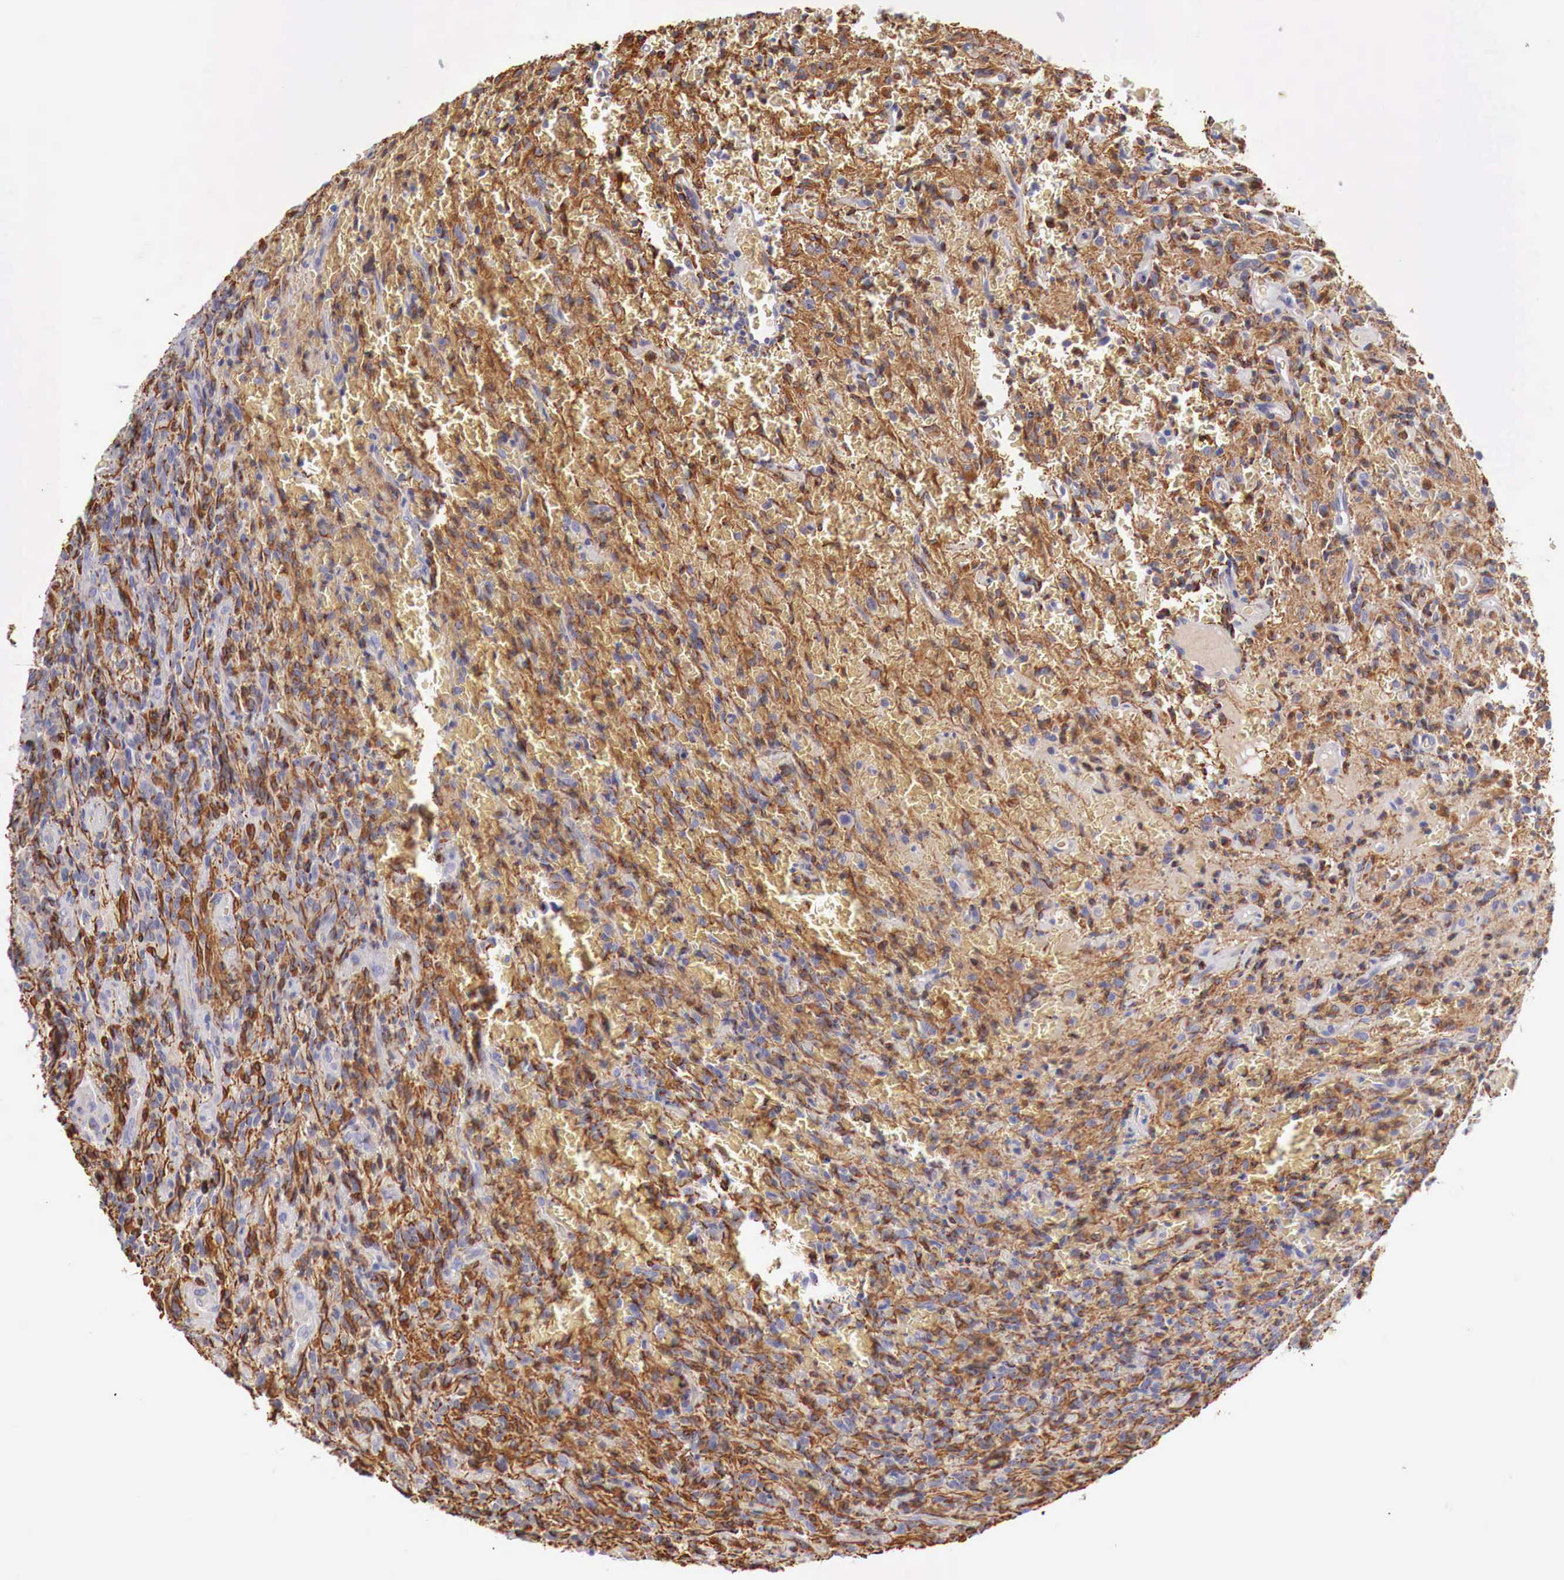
{"staining": {"intensity": "weak", "quantity": ">75%", "location": "cytoplasmic/membranous"}, "tissue": "glioma", "cell_type": "Tumor cells", "image_type": "cancer", "snomed": [{"axis": "morphology", "description": "Glioma, malignant, High grade"}, {"axis": "topography", "description": "Brain"}], "caption": "Protein staining displays weak cytoplasmic/membranous staining in approximately >75% of tumor cells in malignant glioma (high-grade).", "gene": "KLHDC7B", "patient": {"sex": "male", "age": 56}}